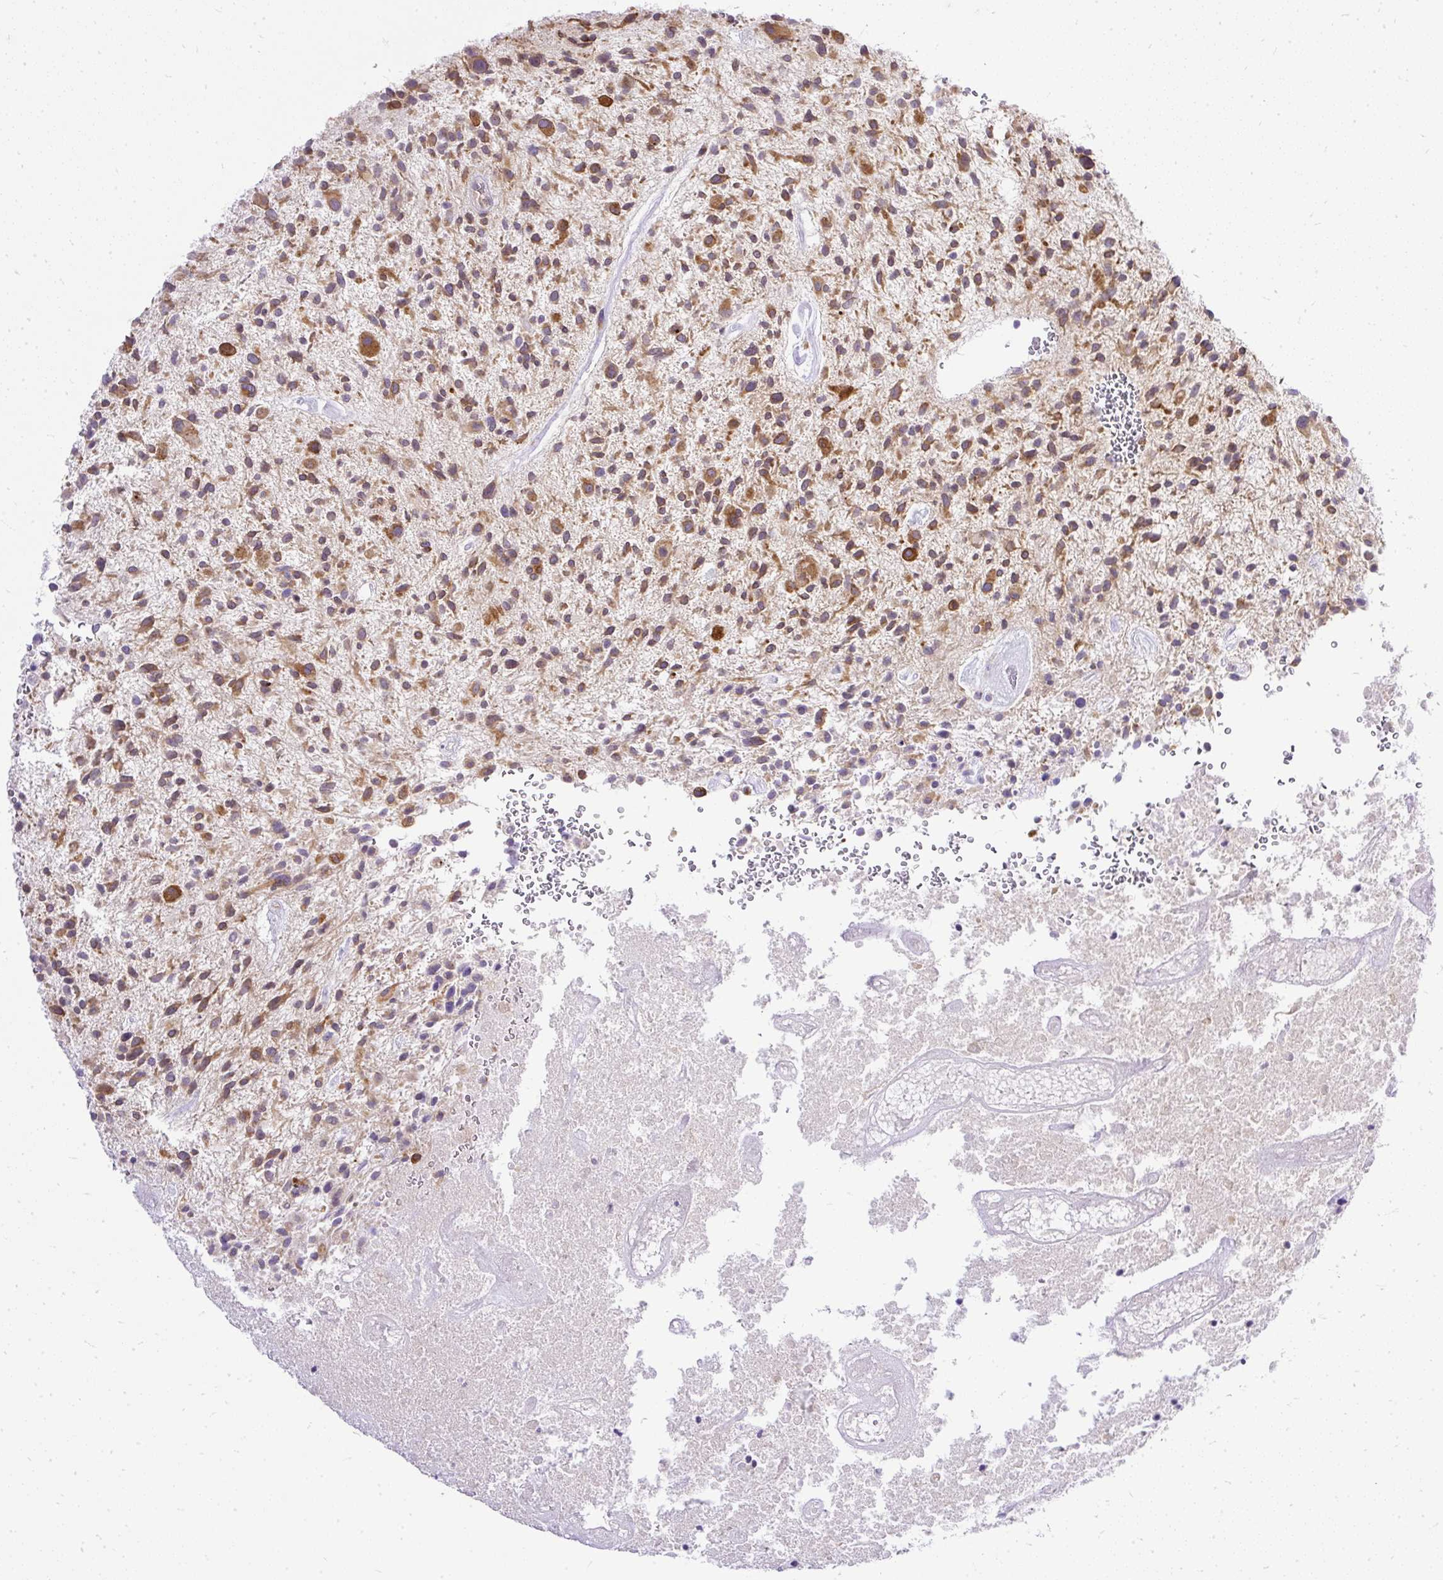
{"staining": {"intensity": "moderate", "quantity": ">75%", "location": "cytoplasmic/membranous"}, "tissue": "glioma", "cell_type": "Tumor cells", "image_type": "cancer", "snomed": [{"axis": "morphology", "description": "Glioma, malignant, High grade"}, {"axis": "topography", "description": "Brain"}], "caption": "High-grade glioma (malignant) stained with a protein marker exhibits moderate staining in tumor cells.", "gene": "AMFR", "patient": {"sex": "male", "age": 47}}